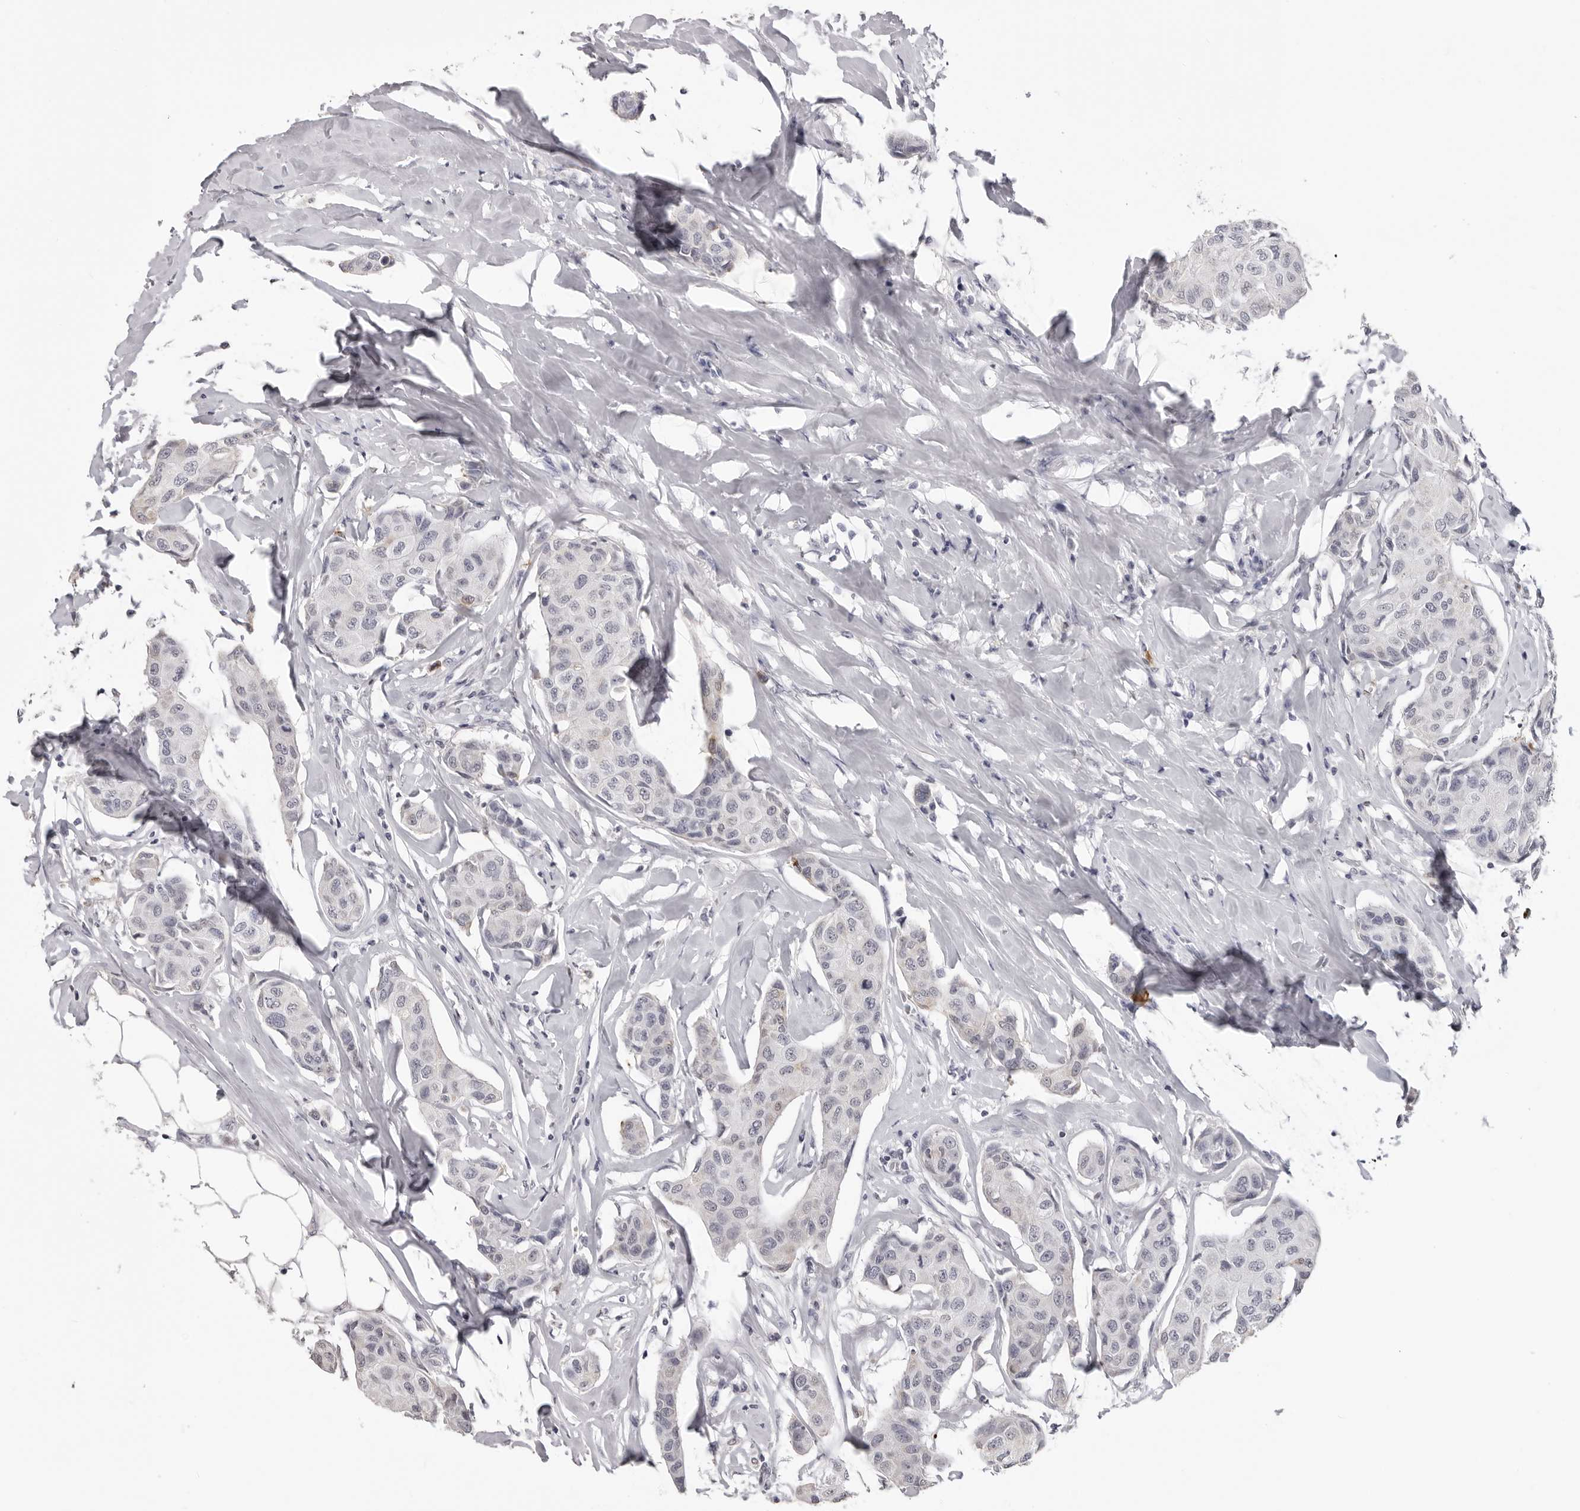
{"staining": {"intensity": "negative", "quantity": "none", "location": "none"}, "tissue": "breast cancer", "cell_type": "Tumor cells", "image_type": "cancer", "snomed": [{"axis": "morphology", "description": "Duct carcinoma"}, {"axis": "topography", "description": "Breast"}], "caption": "IHC of human breast cancer (infiltrating ductal carcinoma) reveals no expression in tumor cells. Nuclei are stained in blue.", "gene": "IL31", "patient": {"sex": "female", "age": 80}}